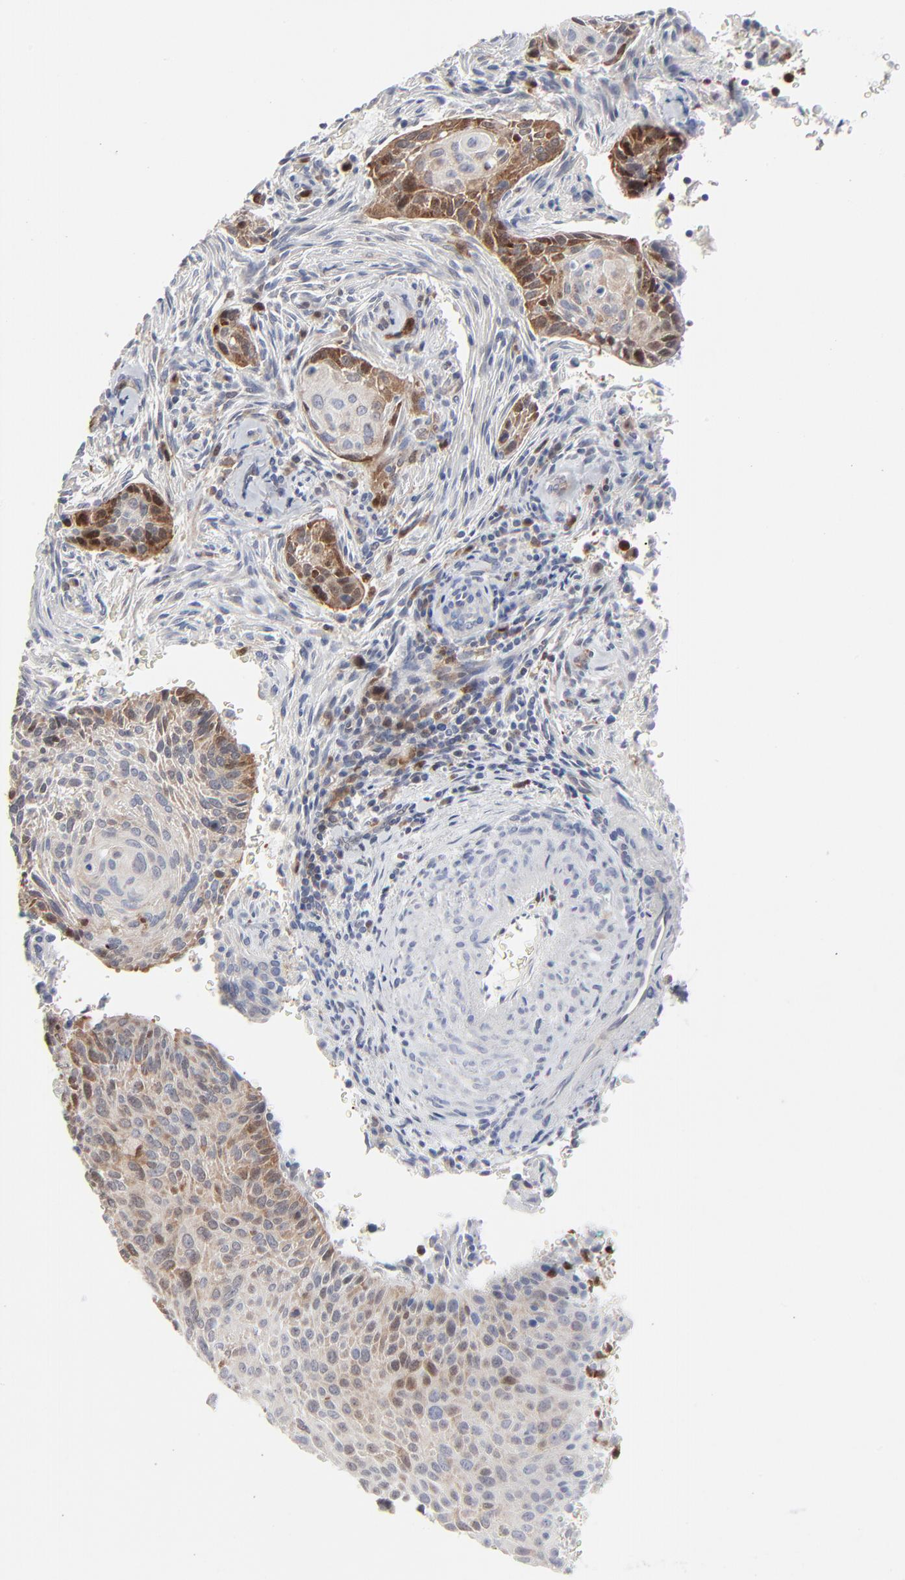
{"staining": {"intensity": "moderate", "quantity": ">75%", "location": "cytoplasmic/membranous,nuclear"}, "tissue": "cervical cancer", "cell_type": "Tumor cells", "image_type": "cancer", "snomed": [{"axis": "morphology", "description": "Squamous cell carcinoma, NOS"}, {"axis": "topography", "description": "Cervix"}], "caption": "DAB immunohistochemical staining of human cervical cancer (squamous cell carcinoma) reveals moderate cytoplasmic/membranous and nuclear protein staining in about >75% of tumor cells.", "gene": "BID", "patient": {"sex": "female", "age": 33}}